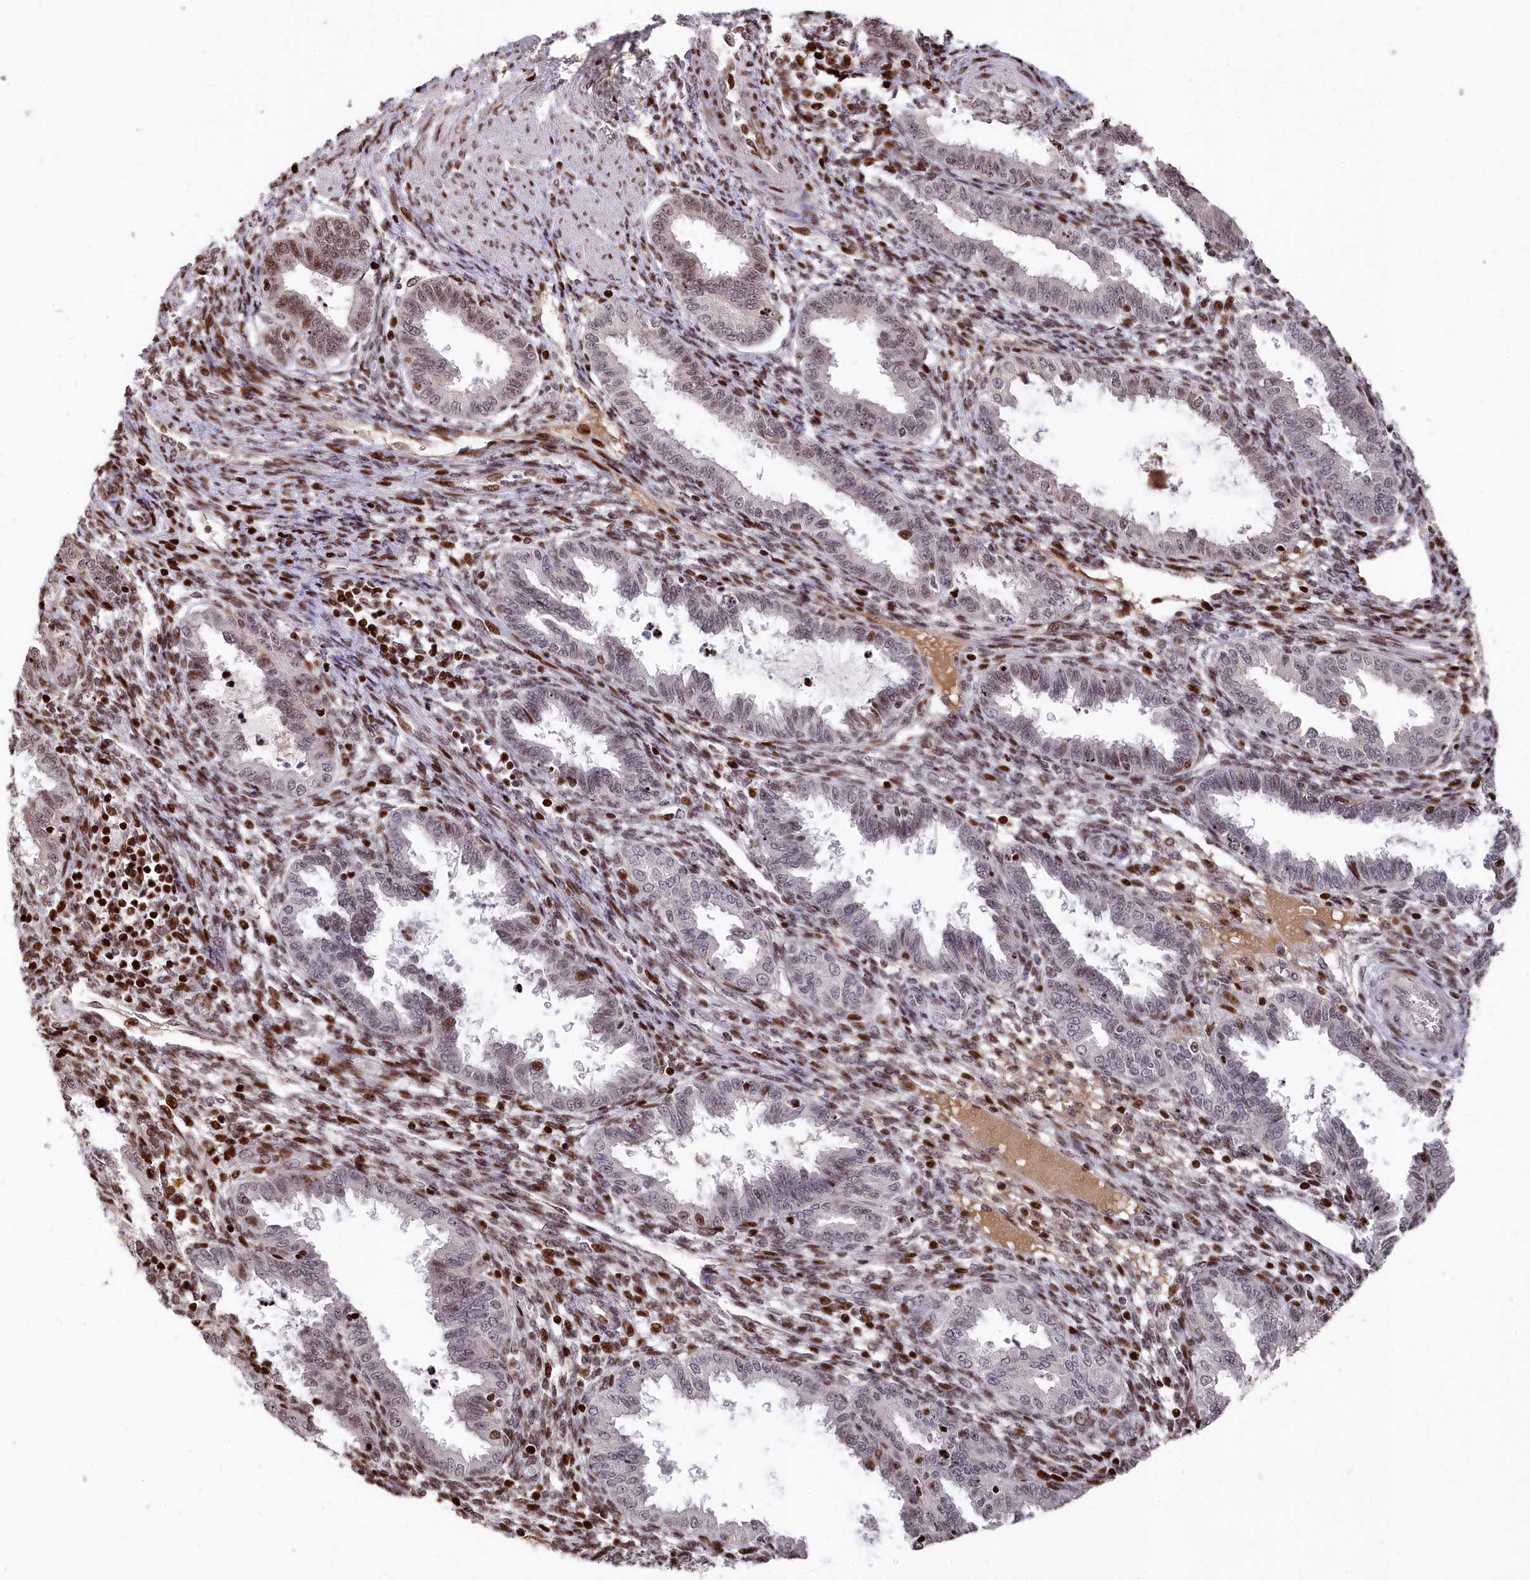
{"staining": {"intensity": "strong", "quantity": "25%-75%", "location": "nuclear"}, "tissue": "endometrium", "cell_type": "Cells in endometrial stroma", "image_type": "normal", "snomed": [{"axis": "morphology", "description": "Normal tissue, NOS"}, {"axis": "topography", "description": "Endometrium"}], "caption": "Immunohistochemistry (IHC) (DAB (3,3'-diaminobenzidine)) staining of unremarkable human endometrium reveals strong nuclear protein staining in approximately 25%-75% of cells in endometrial stroma.", "gene": "MCF2L2", "patient": {"sex": "female", "age": 33}}